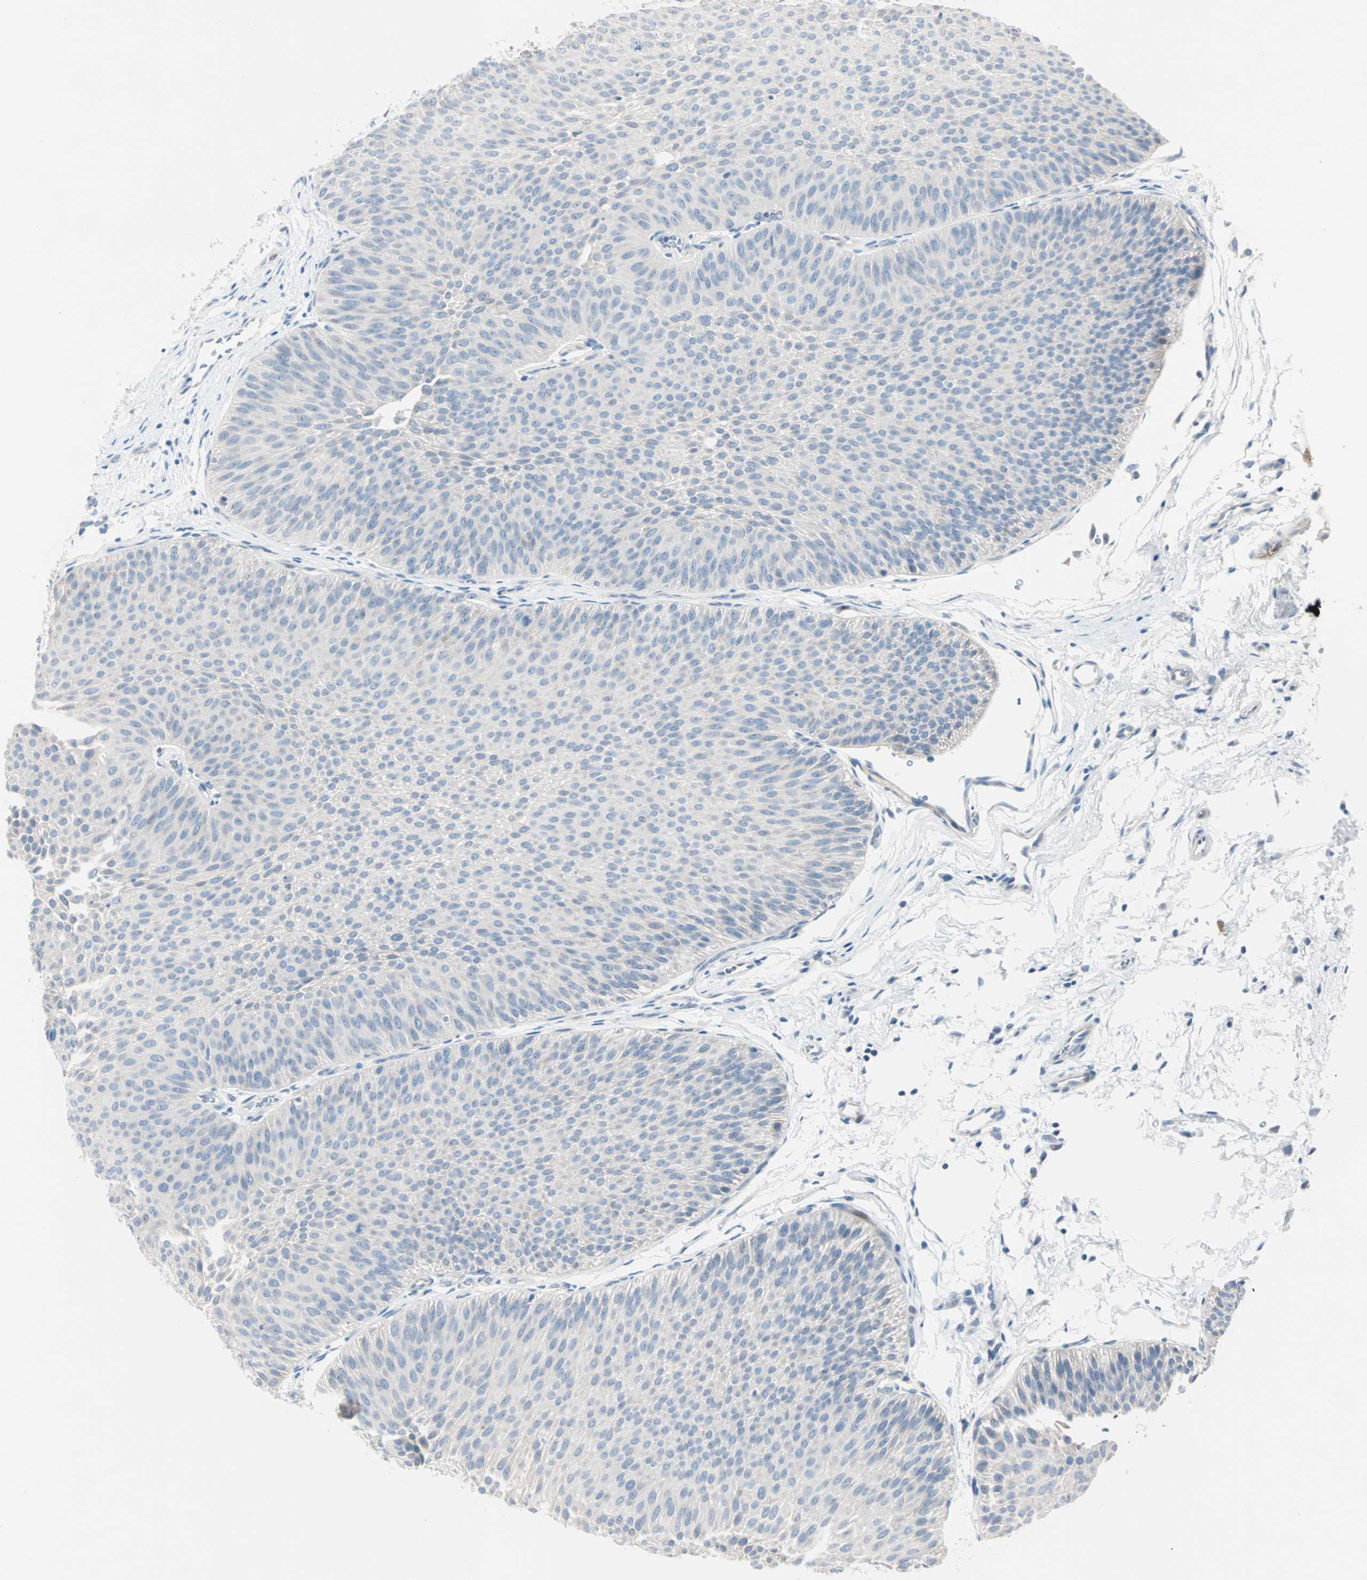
{"staining": {"intensity": "negative", "quantity": "none", "location": "none"}, "tissue": "urothelial cancer", "cell_type": "Tumor cells", "image_type": "cancer", "snomed": [{"axis": "morphology", "description": "Urothelial carcinoma, Low grade"}, {"axis": "topography", "description": "Urinary bladder"}], "caption": "Protein analysis of urothelial cancer exhibits no significant expression in tumor cells. (Brightfield microscopy of DAB (3,3'-diaminobenzidine) immunohistochemistry at high magnification).", "gene": "NEFH", "patient": {"sex": "female", "age": 60}}